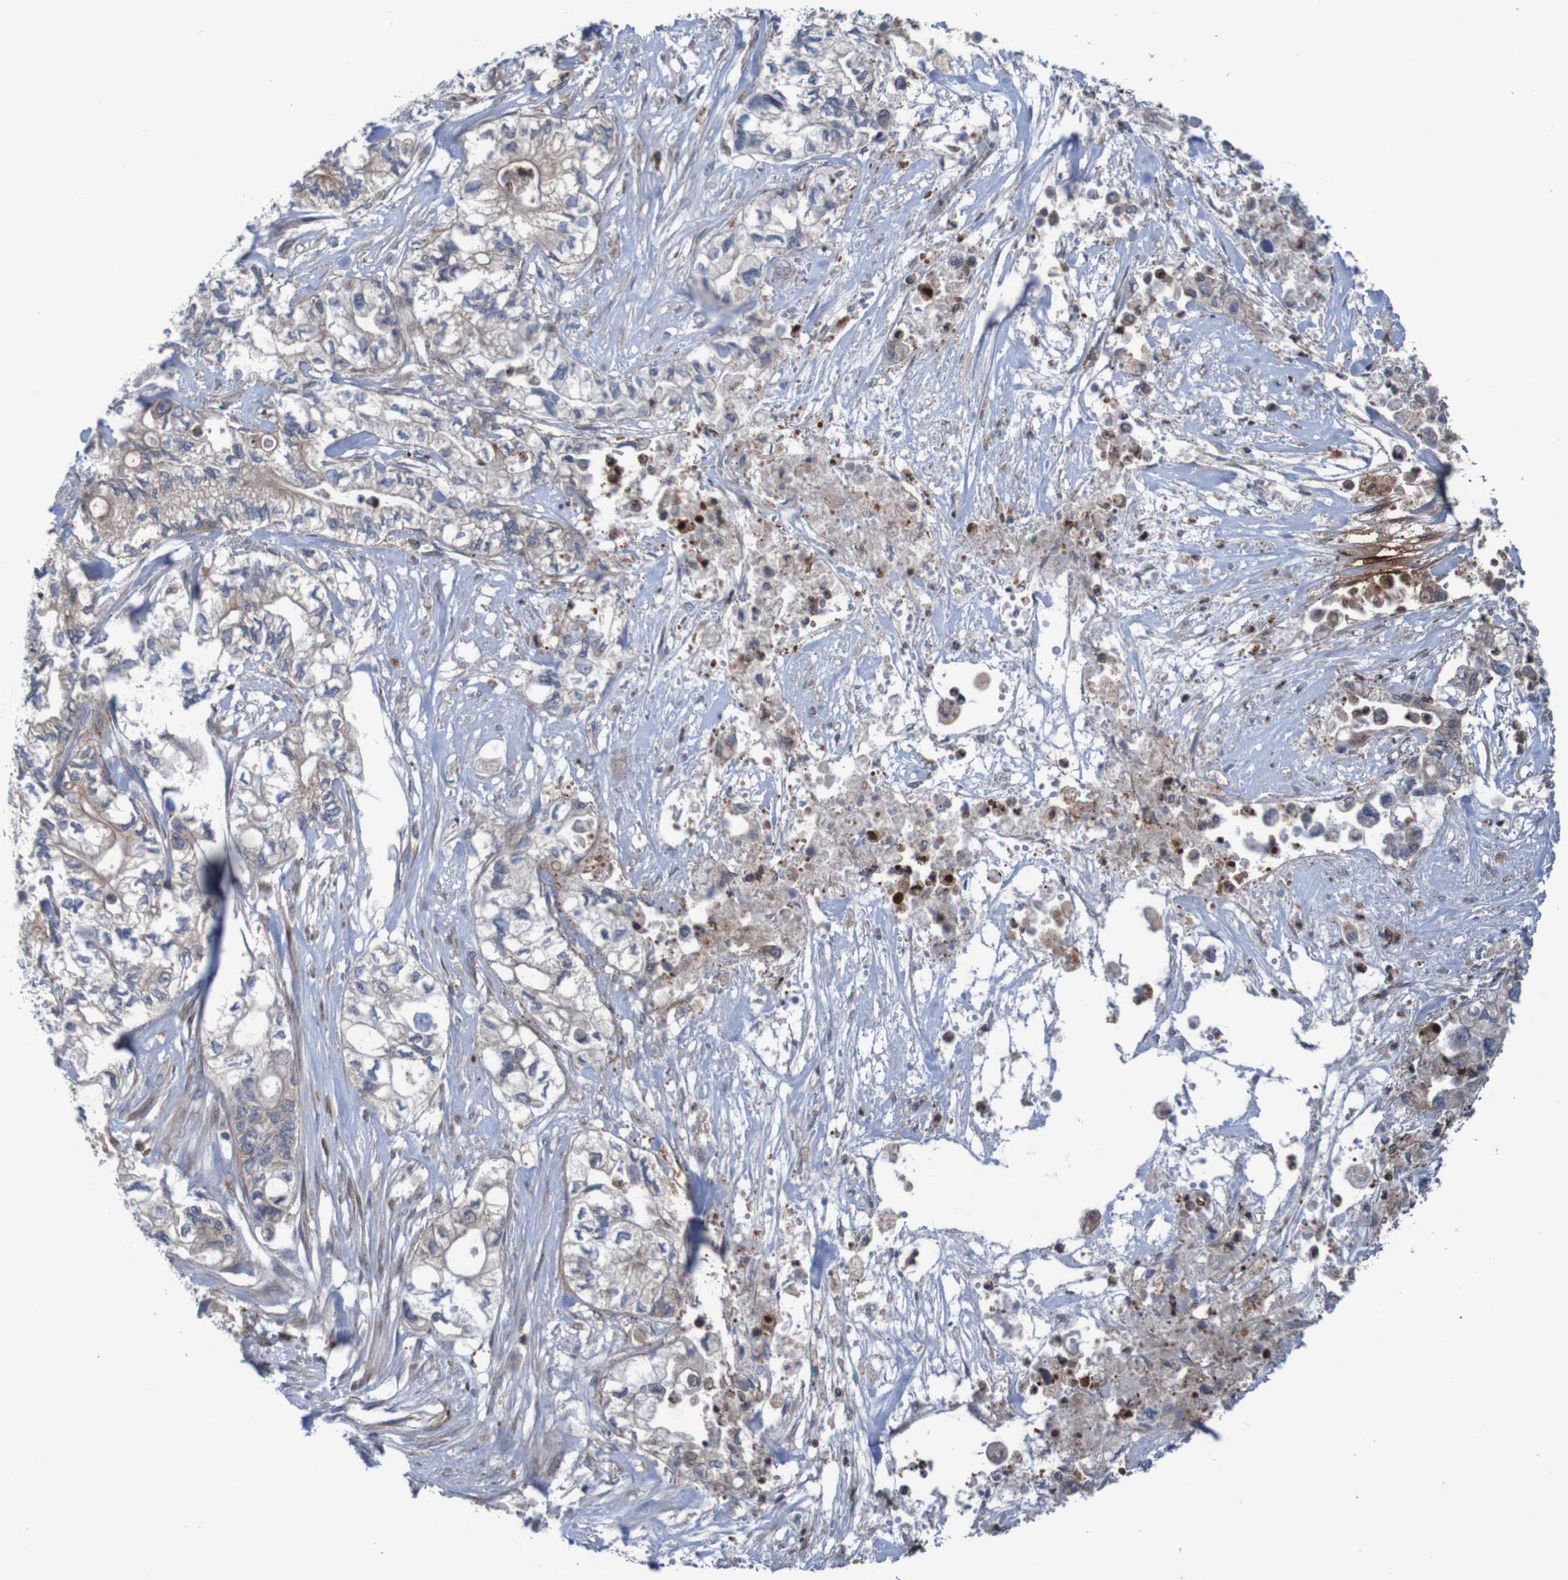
{"staining": {"intensity": "moderate", "quantity": "25%-75%", "location": "cytoplasmic/membranous"}, "tissue": "pancreatic cancer", "cell_type": "Tumor cells", "image_type": "cancer", "snomed": [{"axis": "morphology", "description": "Adenocarcinoma, NOS"}, {"axis": "topography", "description": "Pancreas"}], "caption": "The immunohistochemical stain highlights moderate cytoplasmic/membranous positivity in tumor cells of pancreatic cancer tissue.", "gene": "ANGPT4", "patient": {"sex": "male", "age": 79}}